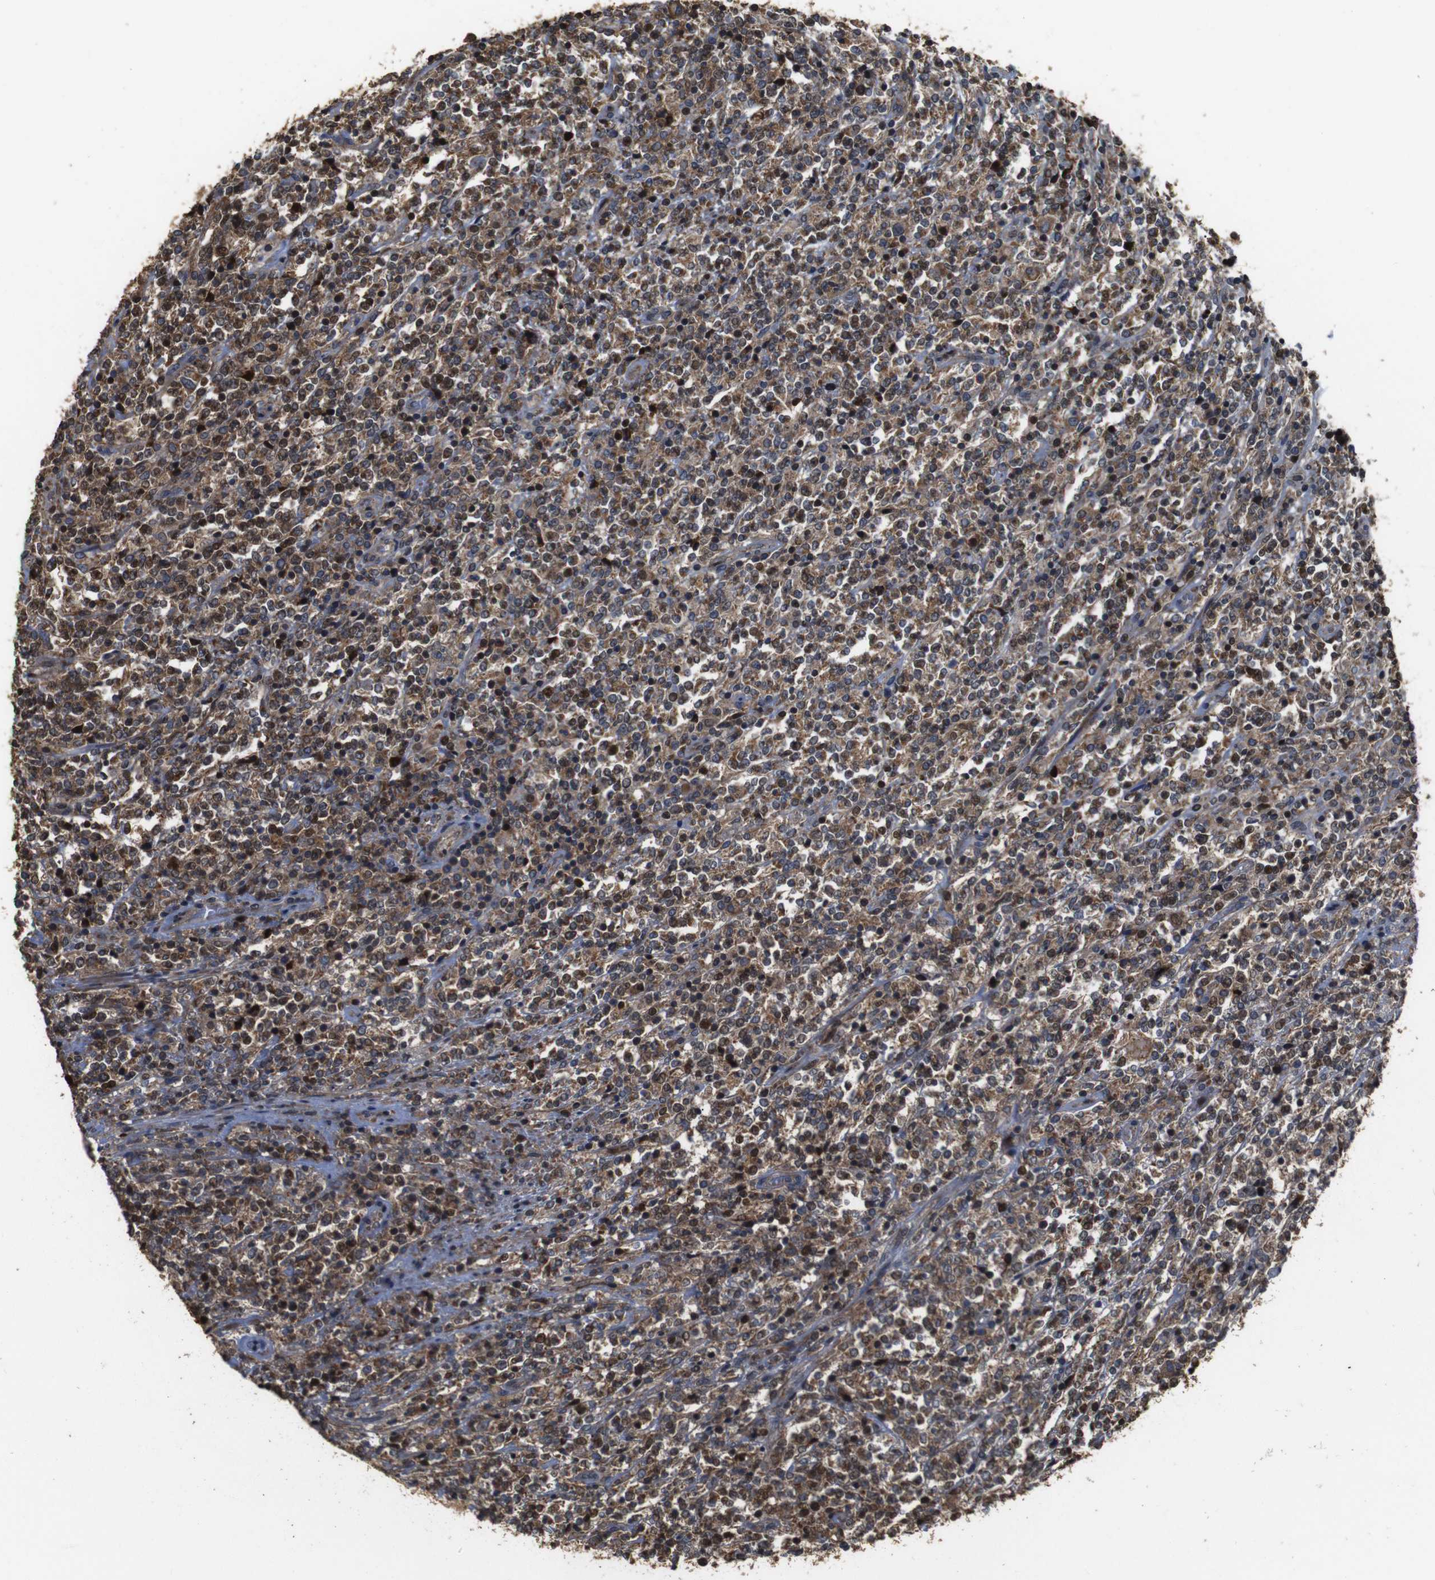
{"staining": {"intensity": "strong", "quantity": ">75%", "location": "cytoplasmic/membranous,nuclear"}, "tissue": "lymphoma", "cell_type": "Tumor cells", "image_type": "cancer", "snomed": [{"axis": "morphology", "description": "Malignant lymphoma, non-Hodgkin's type, High grade"}, {"axis": "topography", "description": "Soft tissue"}], "caption": "This histopathology image shows immunohistochemistry staining of human malignant lymphoma, non-Hodgkin's type (high-grade), with high strong cytoplasmic/membranous and nuclear expression in approximately >75% of tumor cells.", "gene": "SNN", "patient": {"sex": "male", "age": 18}}